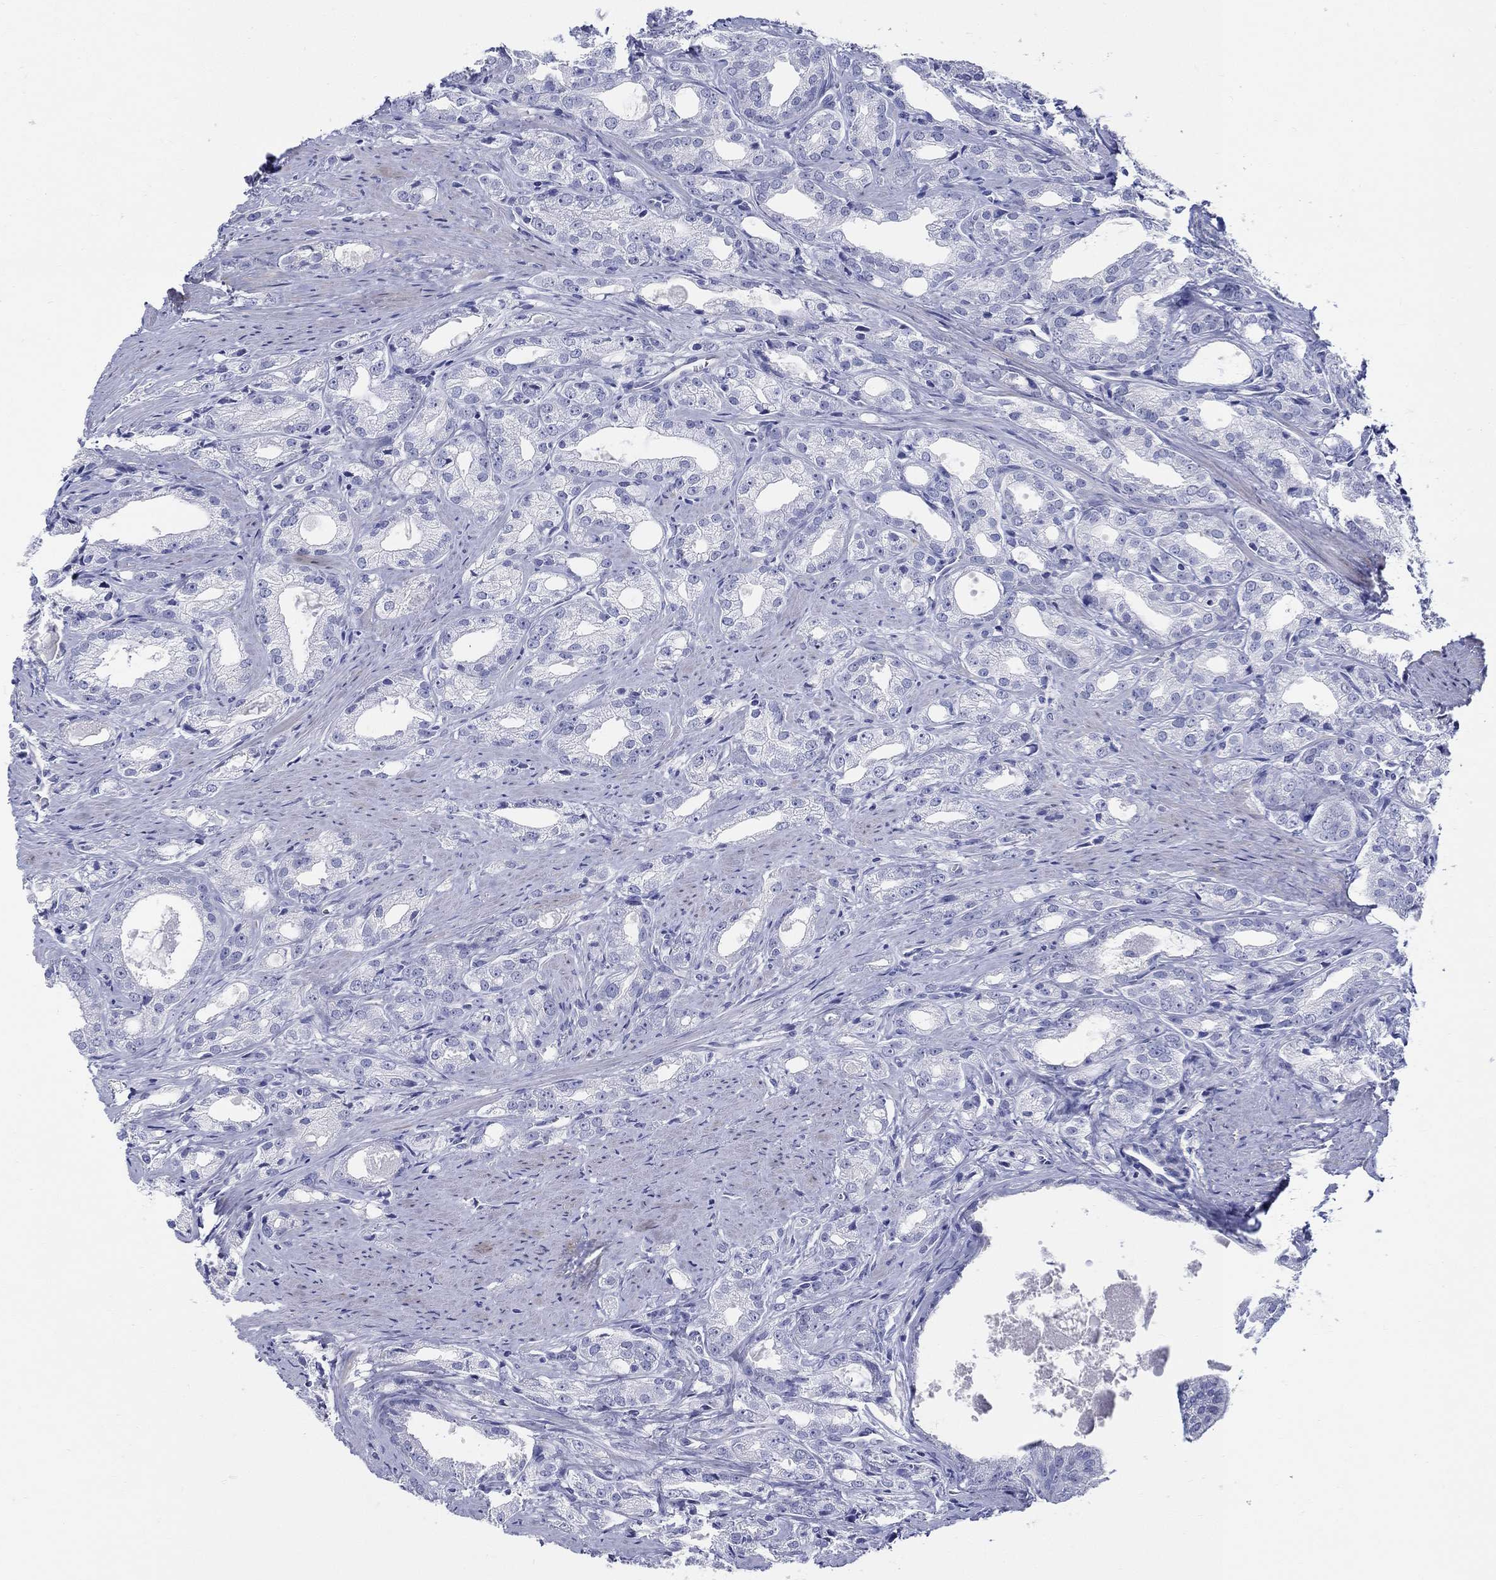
{"staining": {"intensity": "negative", "quantity": "none", "location": "none"}, "tissue": "prostate cancer", "cell_type": "Tumor cells", "image_type": "cancer", "snomed": [{"axis": "morphology", "description": "Adenocarcinoma, NOS"}, {"axis": "morphology", "description": "Adenocarcinoma, High grade"}, {"axis": "topography", "description": "Prostate"}], "caption": "This histopathology image is of prostate cancer (high-grade adenocarcinoma) stained with immunohistochemistry (IHC) to label a protein in brown with the nuclei are counter-stained blue. There is no expression in tumor cells.", "gene": "CRYGS", "patient": {"sex": "male", "age": 70}}